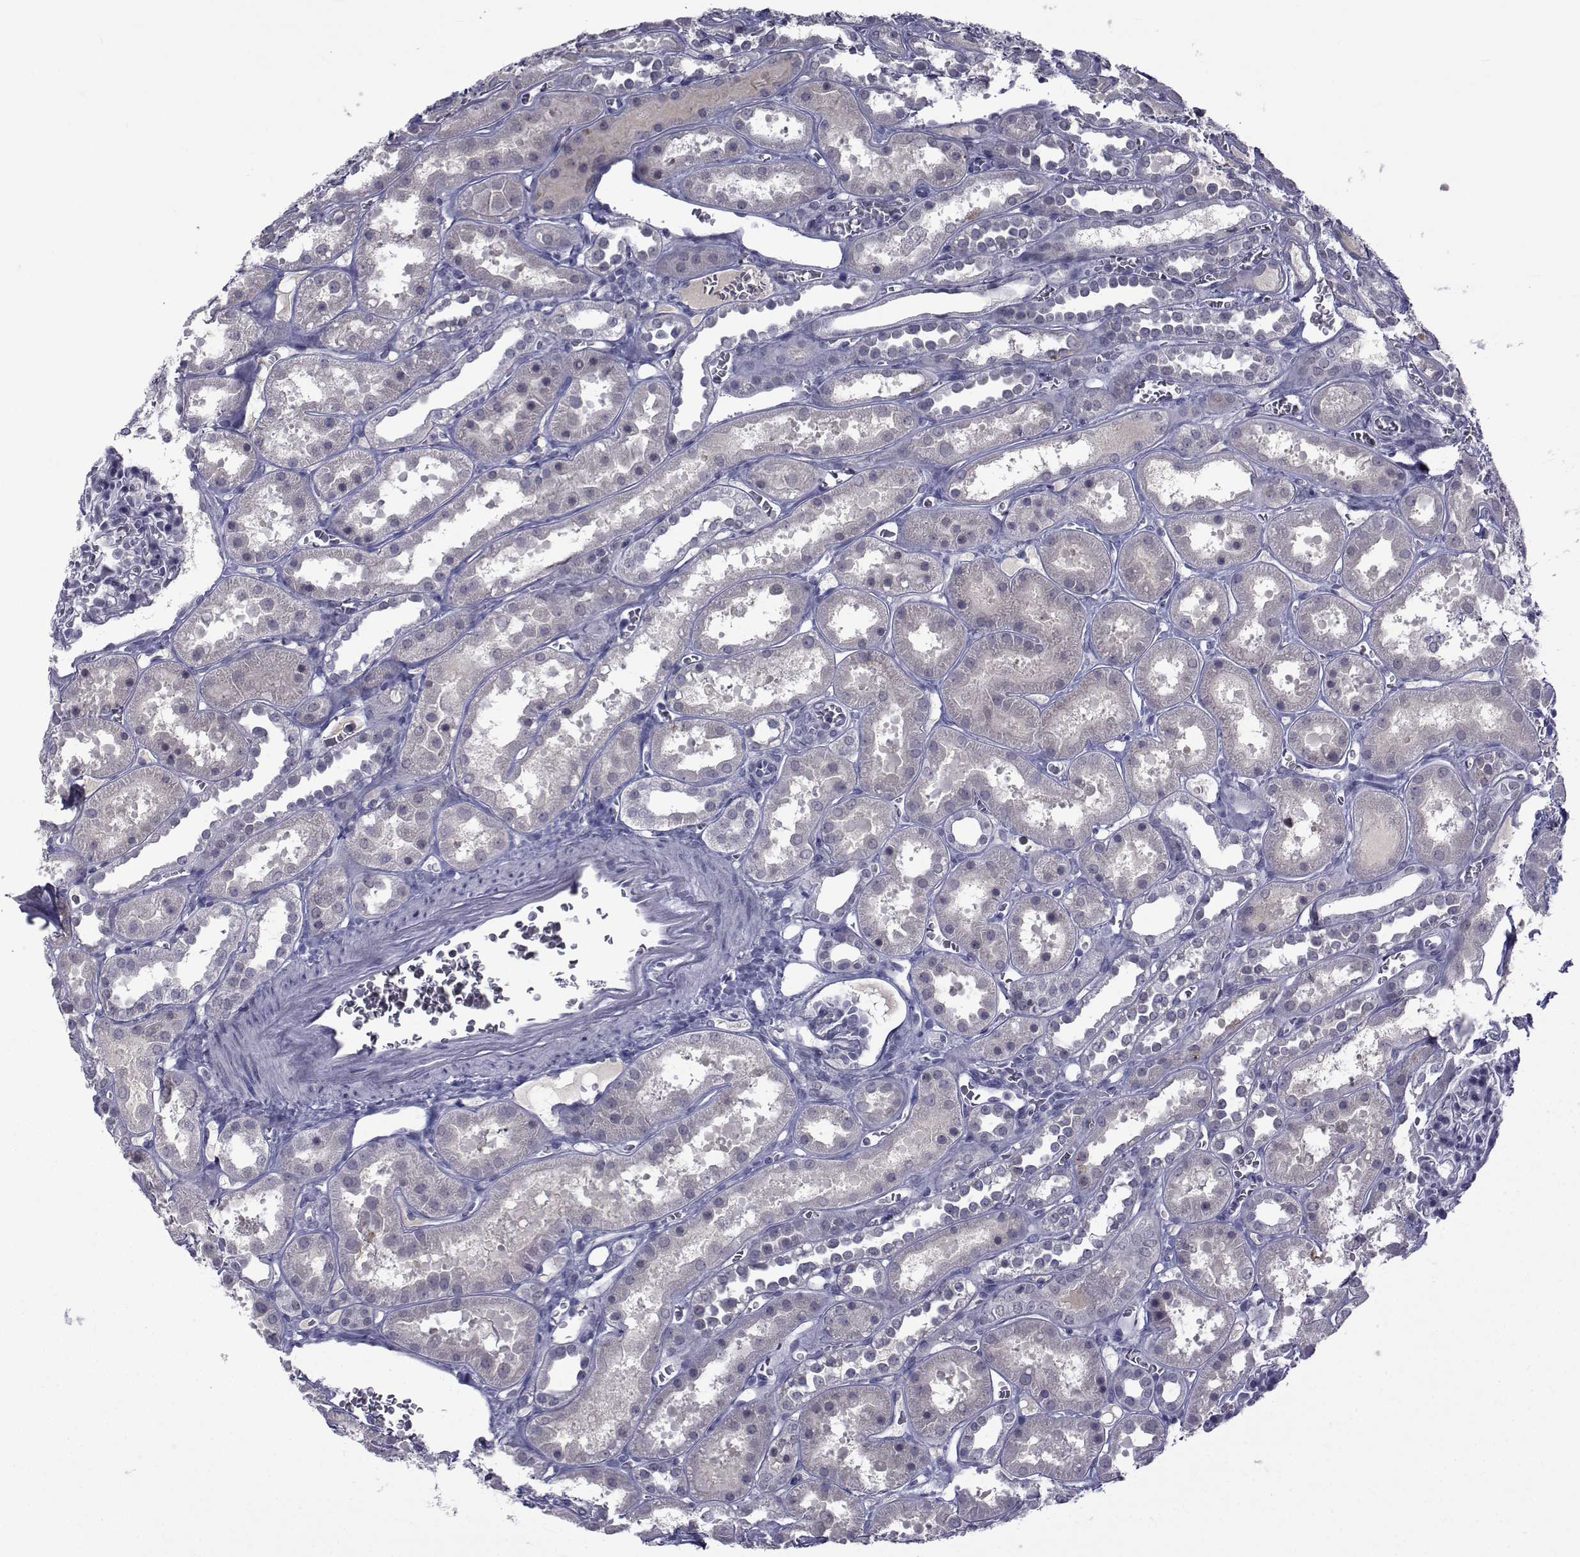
{"staining": {"intensity": "negative", "quantity": "none", "location": "none"}, "tissue": "kidney", "cell_type": "Cells in glomeruli", "image_type": "normal", "snomed": [{"axis": "morphology", "description": "Normal tissue, NOS"}, {"axis": "topography", "description": "Kidney"}], "caption": "High magnification brightfield microscopy of unremarkable kidney stained with DAB (3,3'-diaminobenzidine) (brown) and counterstained with hematoxylin (blue): cells in glomeruli show no significant expression.", "gene": "PAX2", "patient": {"sex": "female", "age": 41}}